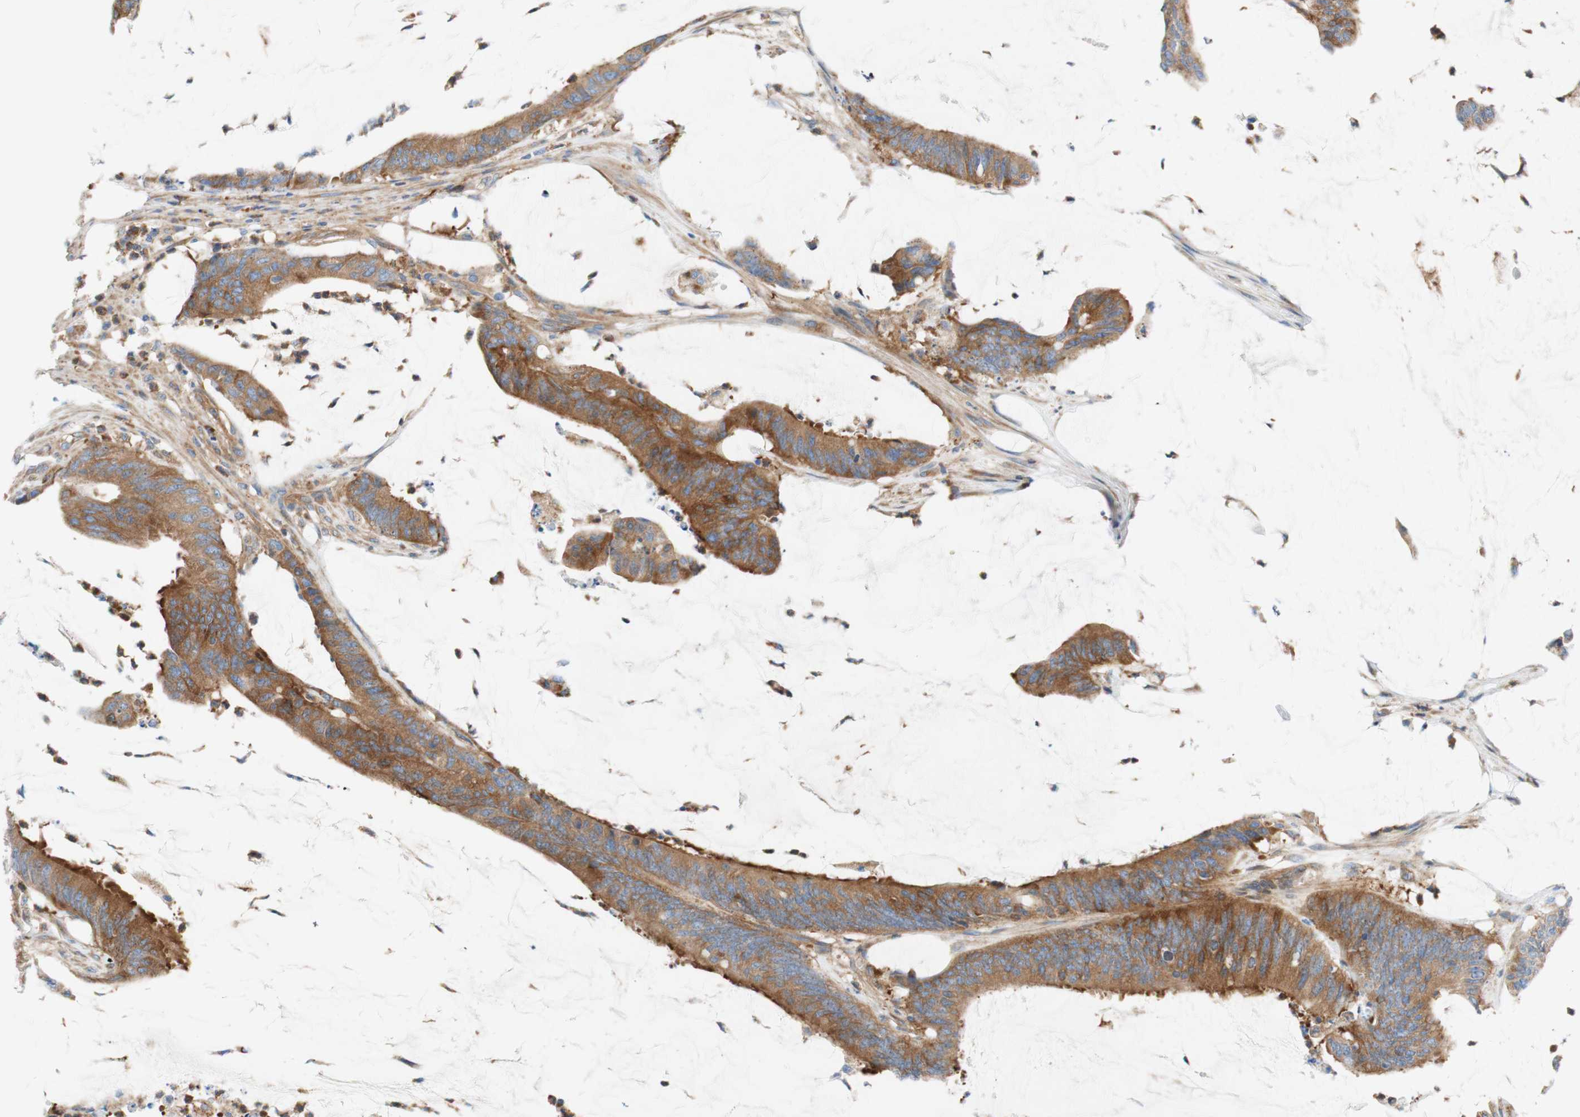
{"staining": {"intensity": "moderate", "quantity": ">75%", "location": "cytoplasmic/membranous"}, "tissue": "colorectal cancer", "cell_type": "Tumor cells", "image_type": "cancer", "snomed": [{"axis": "morphology", "description": "Adenocarcinoma, NOS"}, {"axis": "topography", "description": "Rectum"}], "caption": "Brown immunohistochemical staining in human colorectal adenocarcinoma reveals moderate cytoplasmic/membranous staining in approximately >75% of tumor cells. The staining was performed using DAB, with brown indicating positive protein expression. Nuclei are stained blue with hematoxylin.", "gene": "STOM", "patient": {"sex": "female", "age": 66}}